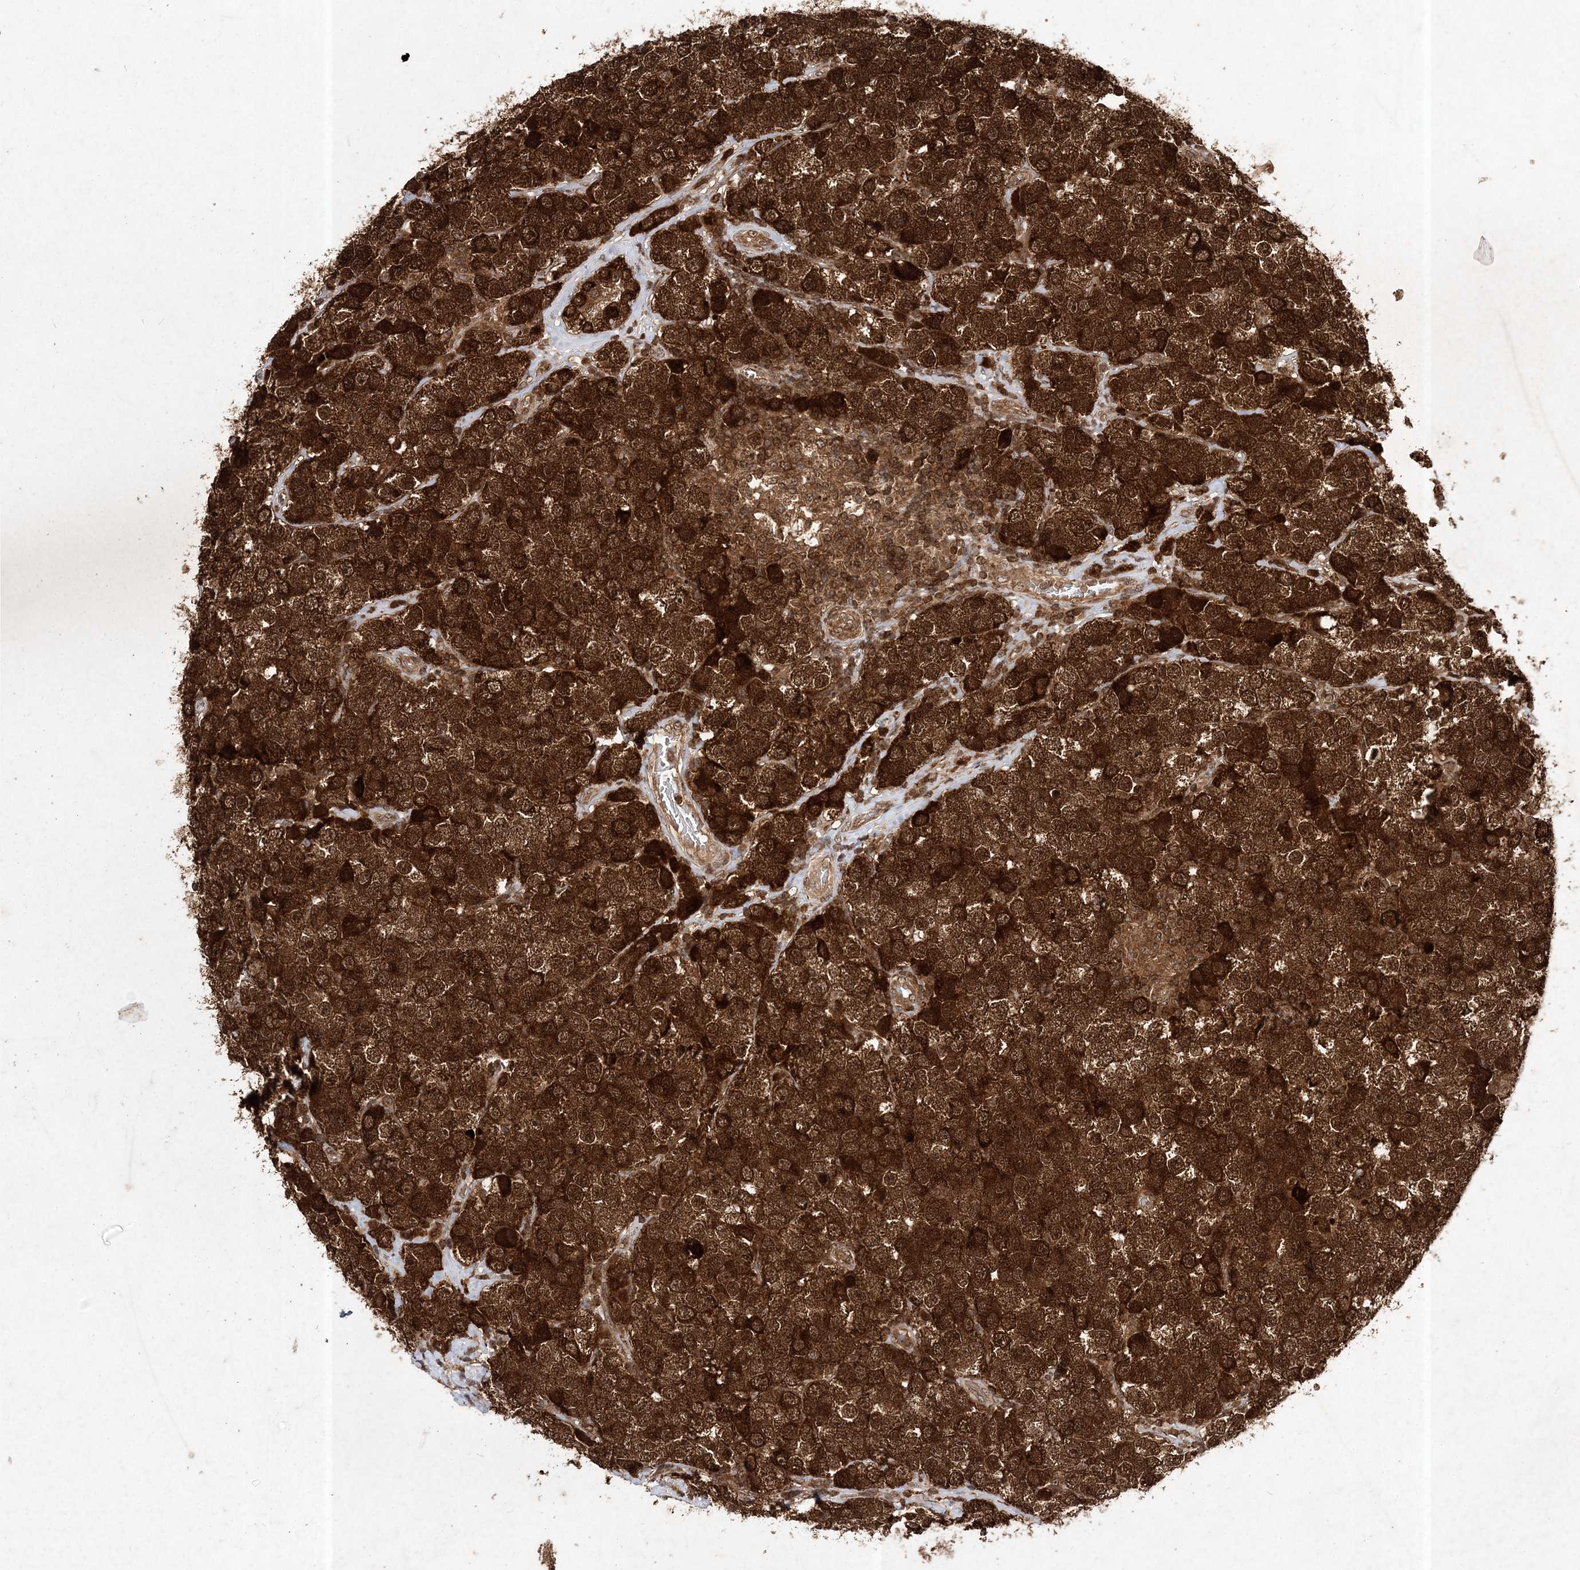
{"staining": {"intensity": "strong", "quantity": ">75%", "location": "cytoplasmic/membranous,nuclear"}, "tissue": "testis cancer", "cell_type": "Tumor cells", "image_type": "cancer", "snomed": [{"axis": "morphology", "description": "Seminoma, NOS"}, {"axis": "topography", "description": "Testis"}], "caption": "Protein analysis of seminoma (testis) tissue shows strong cytoplasmic/membranous and nuclear expression in about >75% of tumor cells.", "gene": "NIF3L1", "patient": {"sex": "male", "age": 28}}